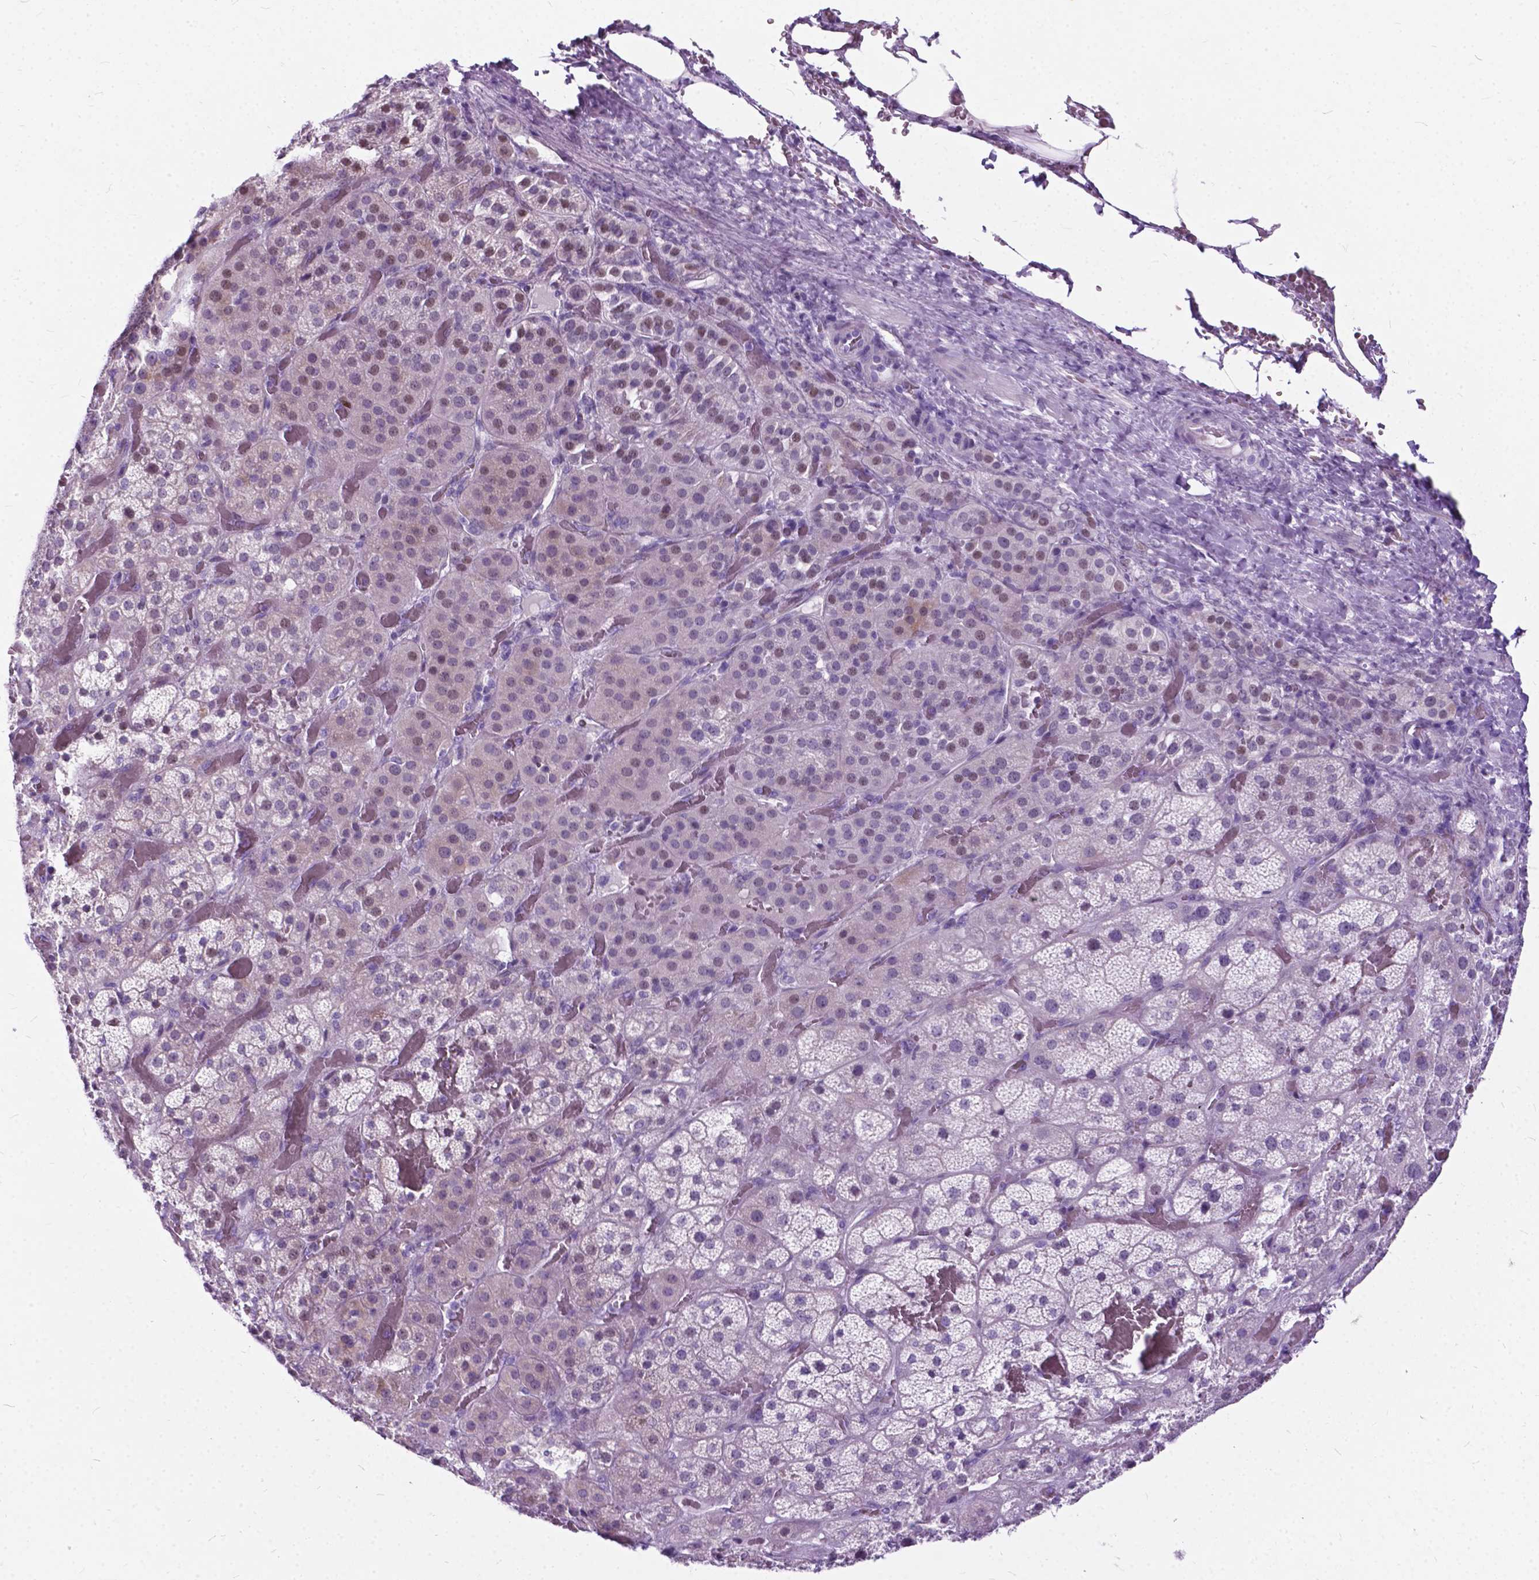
{"staining": {"intensity": "weak", "quantity": "<25%", "location": "nuclear"}, "tissue": "adrenal gland", "cell_type": "Glandular cells", "image_type": "normal", "snomed": [{"axis": "morphology", "description": "Normal tissue, NOS"}, {"axis": "topography", "description": "Adrenal gland"}], "caption": "Immunohistochemistry (IHC) micrograph of benign adrenal gland: adrenal gland stained with DAB reveals no significant protein staining in glandular cells.", "gene": "BSND", "patient": {"sex": "male", "age": 57}}